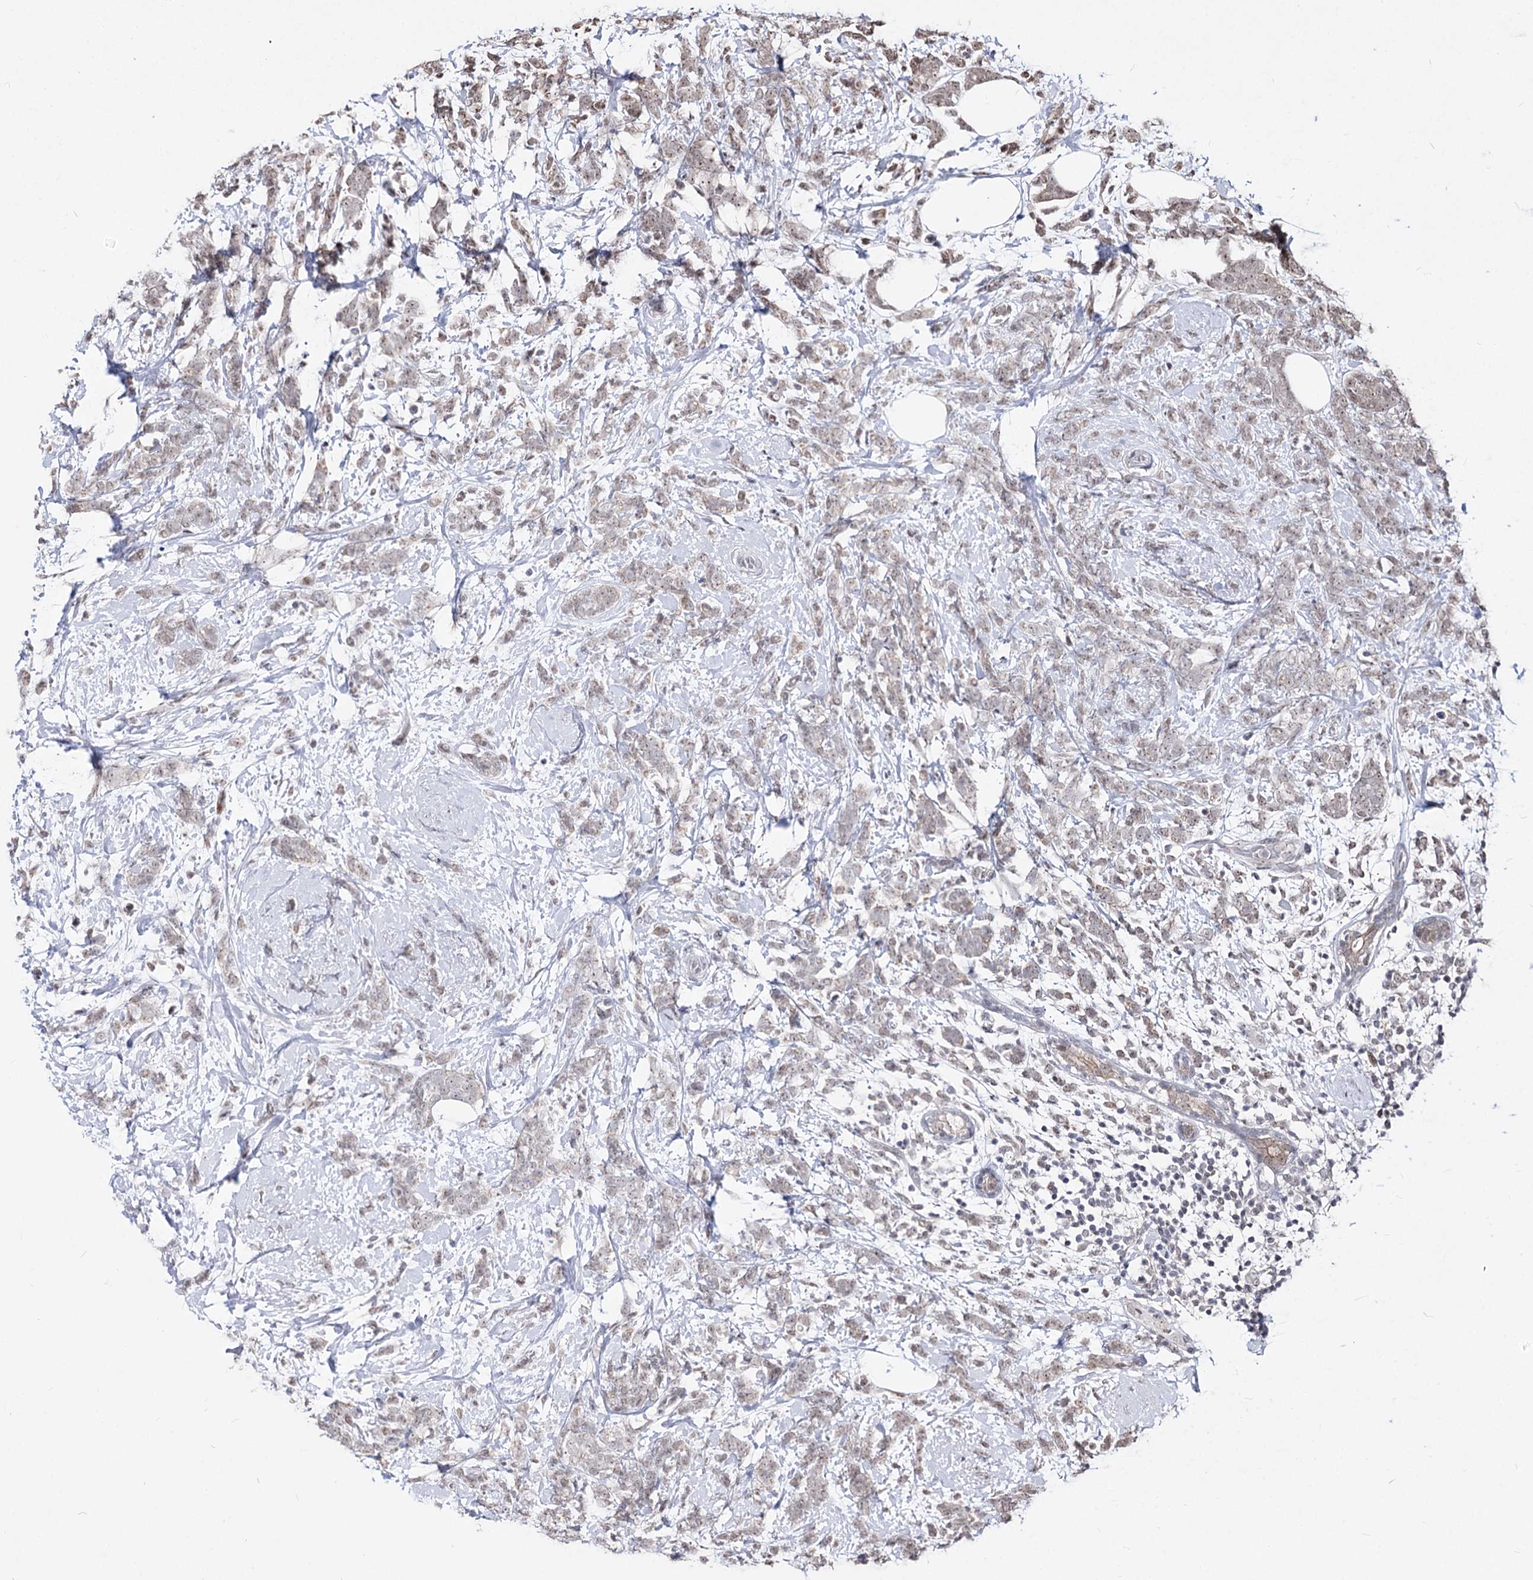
{"staining": {"intensity": "negative", "quantity": "none", "location": "none"}, "tissue": "breast cancer", "cell_type": "Tumor cells", "image_type": "cancer", "snomed": [{"axis": "morphology", "description": "Lobular carcinoma"}, {"axis": "topography", "description": "Breast"}], "caption": "DAB immunohistochemical staining of human lobular carcinoma (breast) shows no significant positivity in tumor cells.", "gene": "STOX1", "patient": {"sex": "female", "age": 58}}